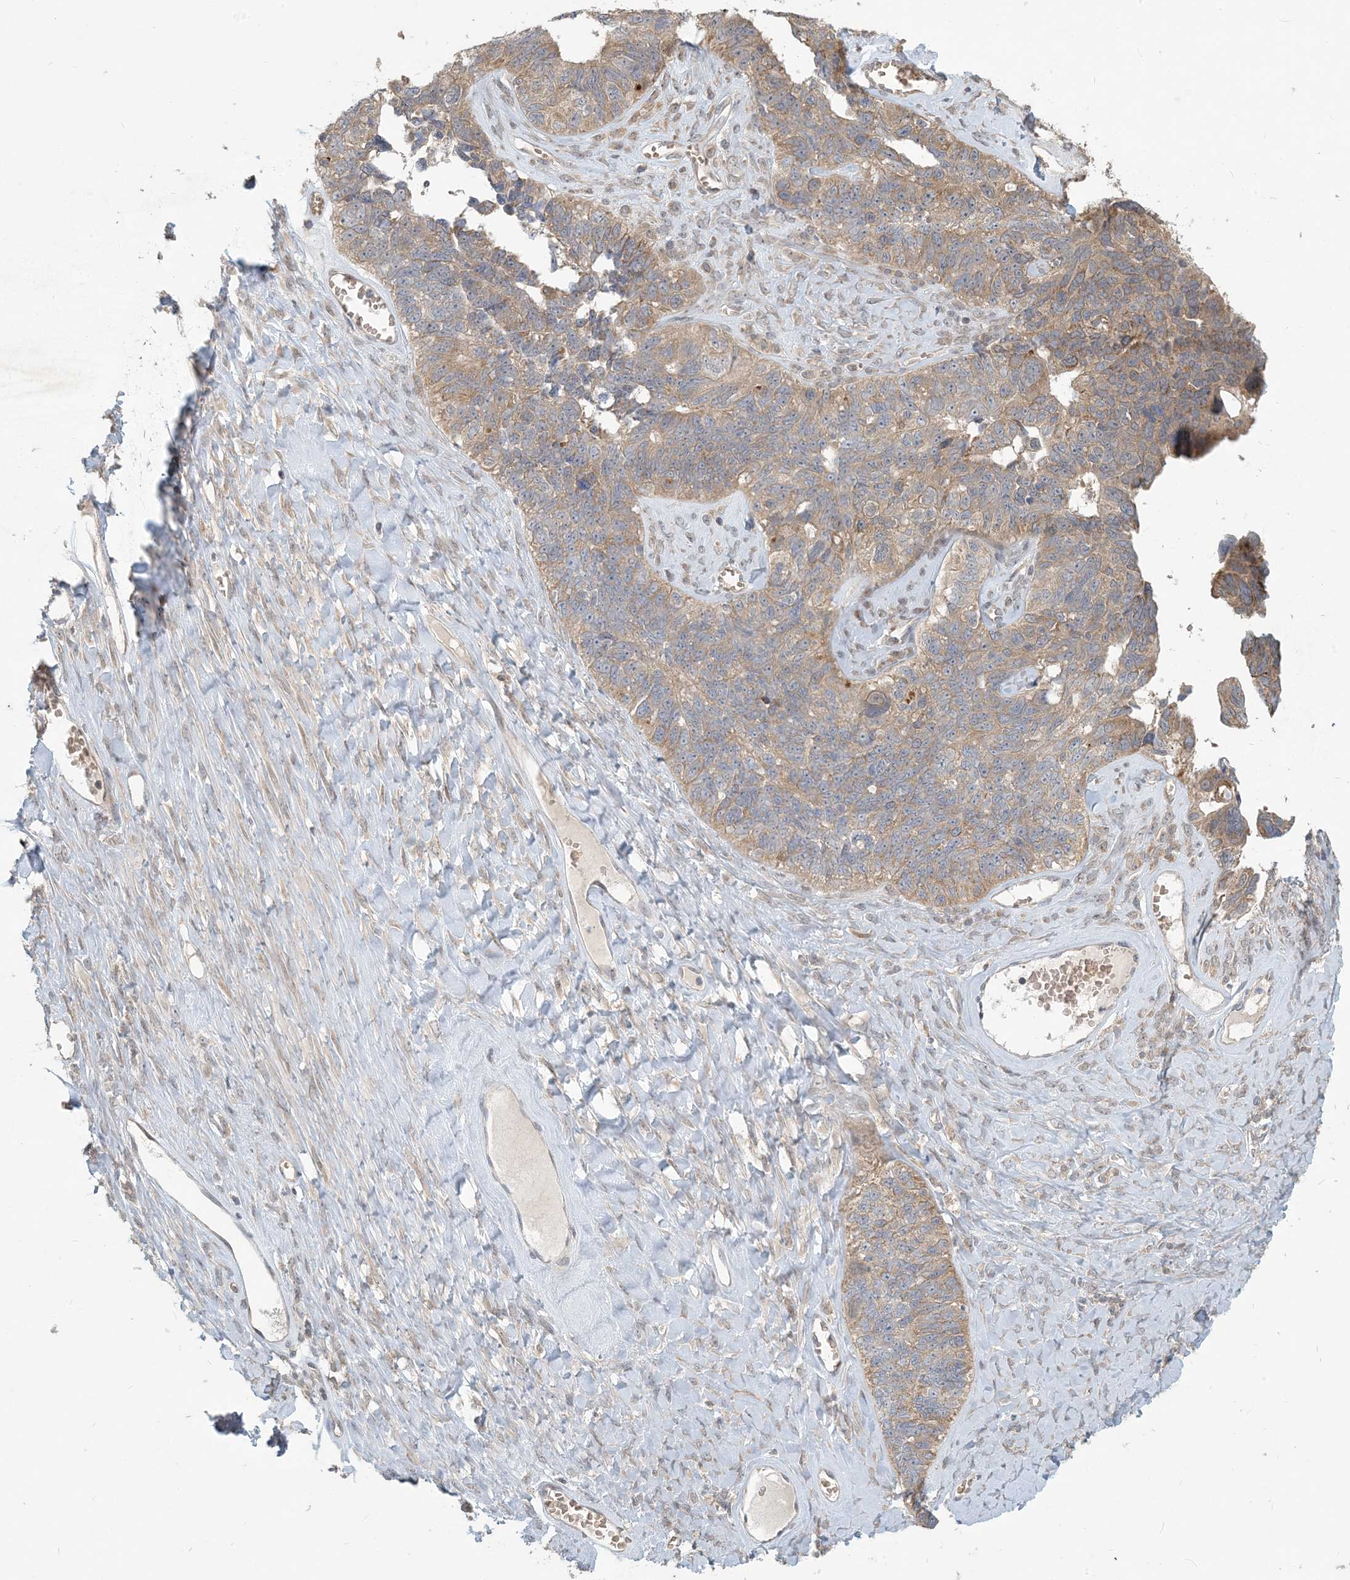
{"staining": {"intensity": "moderate", "quantity": ">75%", "location": "cytoplasmic/membranous"}, "tissue": "ovarian cancer", "cell_type": "Tumor cells", "image_type": "cancer", "snomed": [{"axis": "morphology", "description": "Cystadenocarcinoma, serous, NOS"}, {"axis": "topography", "description": "Ovary"}], "caption": "There is medium levels of moderate cytoplasmic/membranous positivity in tumor cells of ovarian cancer (serous cystadenocarcinoma), as demonstrated by immunohistochemical staining (brown color).", "gene": "PUSL1", "patient": {"sex": "female", "age": 79}}